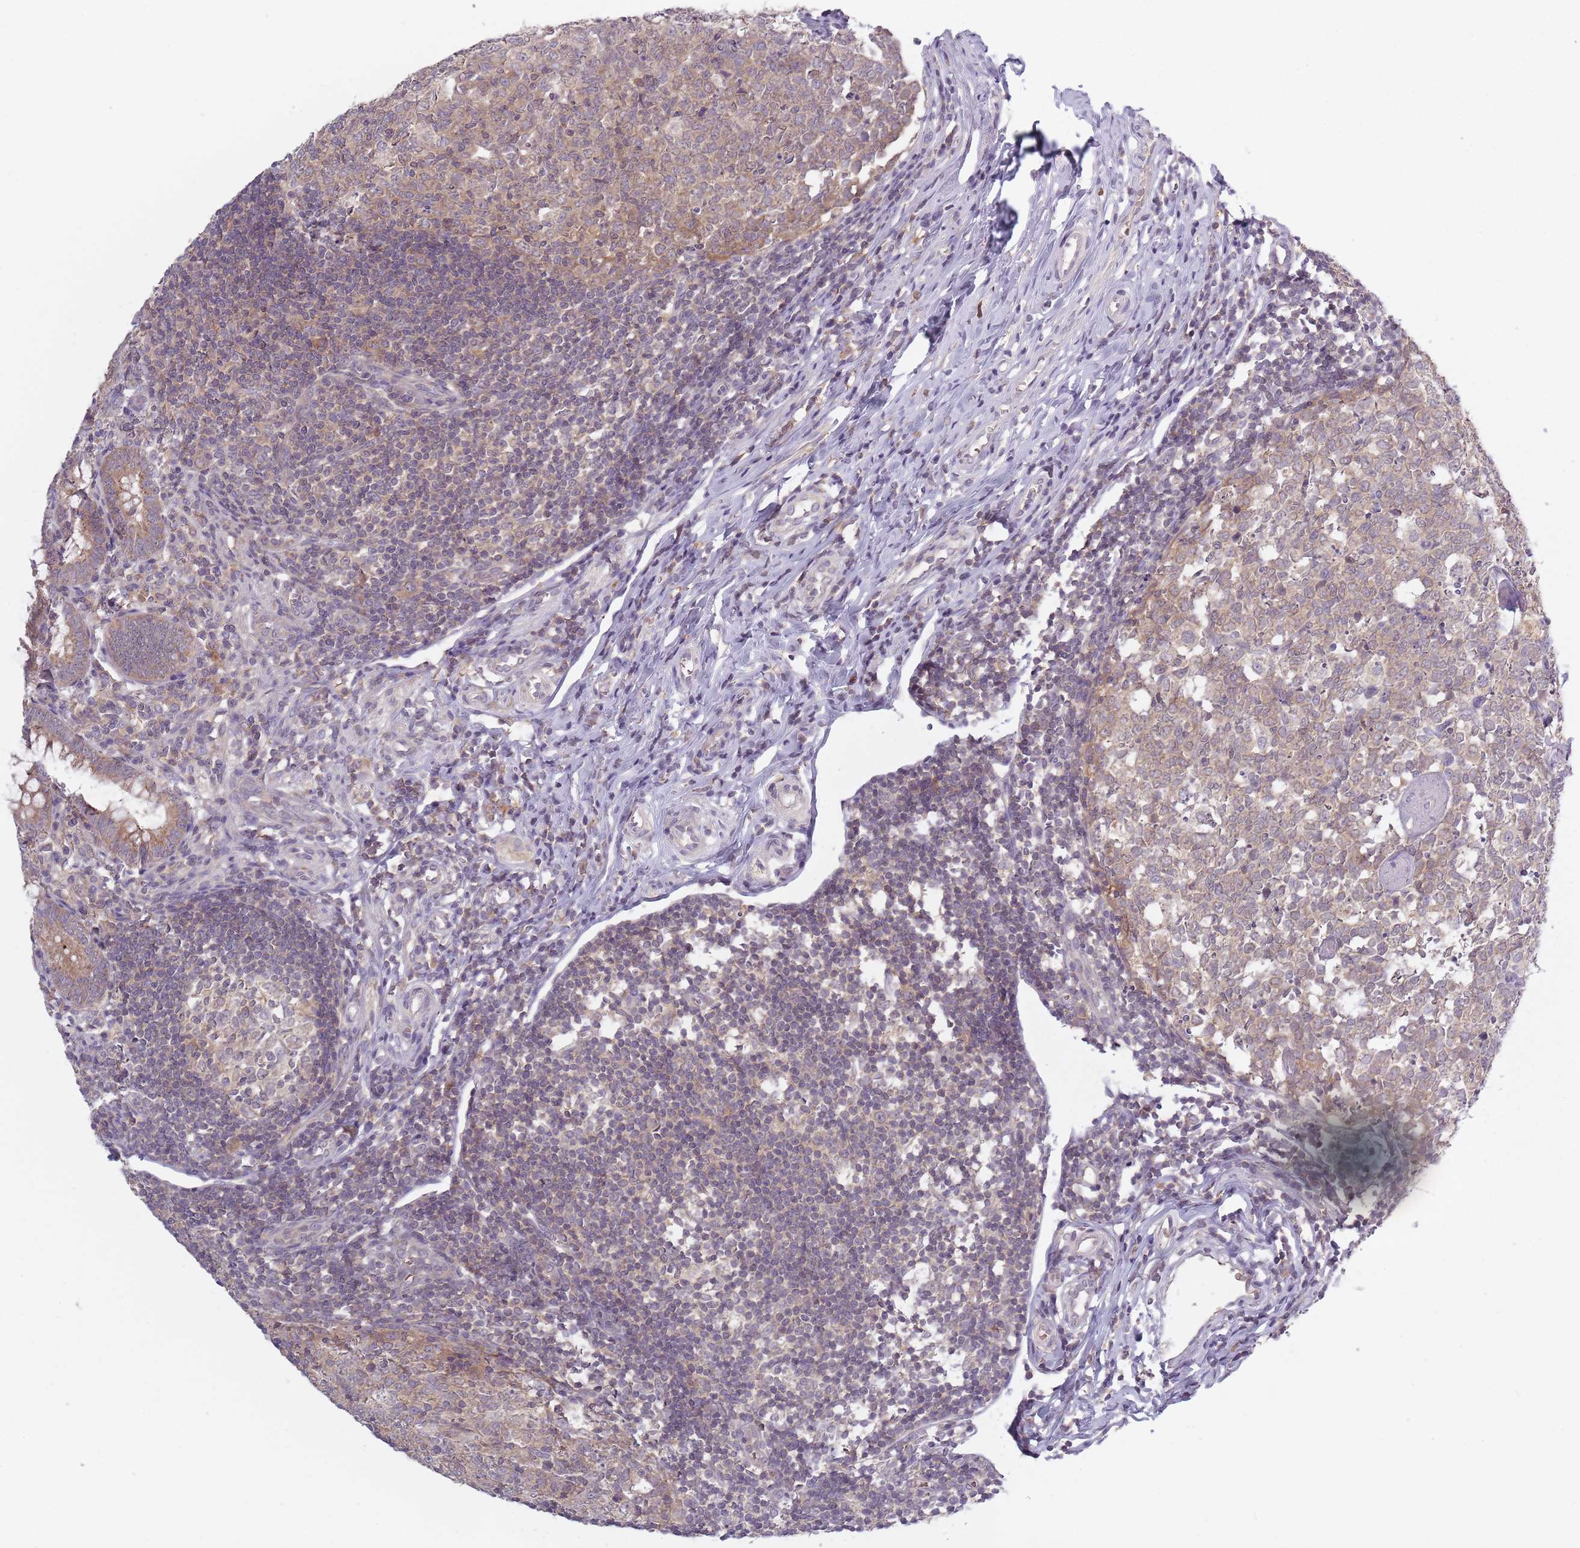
{"staining": {"intensity": "moderate", "quantity": ">75%", "location": "cytoplasmic/membranous,nuclear"}, "tissue": "appendix", "cell_type": "Glandular cells", "image_type": "normal", "snomed": [{"axis": "morphology", "description": "Normal tissue, NOS"}, {"axis": "topography", "description": "Appendix"}], "caption": "This micrograph displays immunohistochemistry (IHC) staining of unremarkable human appendix, with medium moderate cytoplasmic/membranous,nuclear positivity in about >75% of glandular cells.", "gene": "ASB13", "patient": {"sex": "male", "age": 14}}